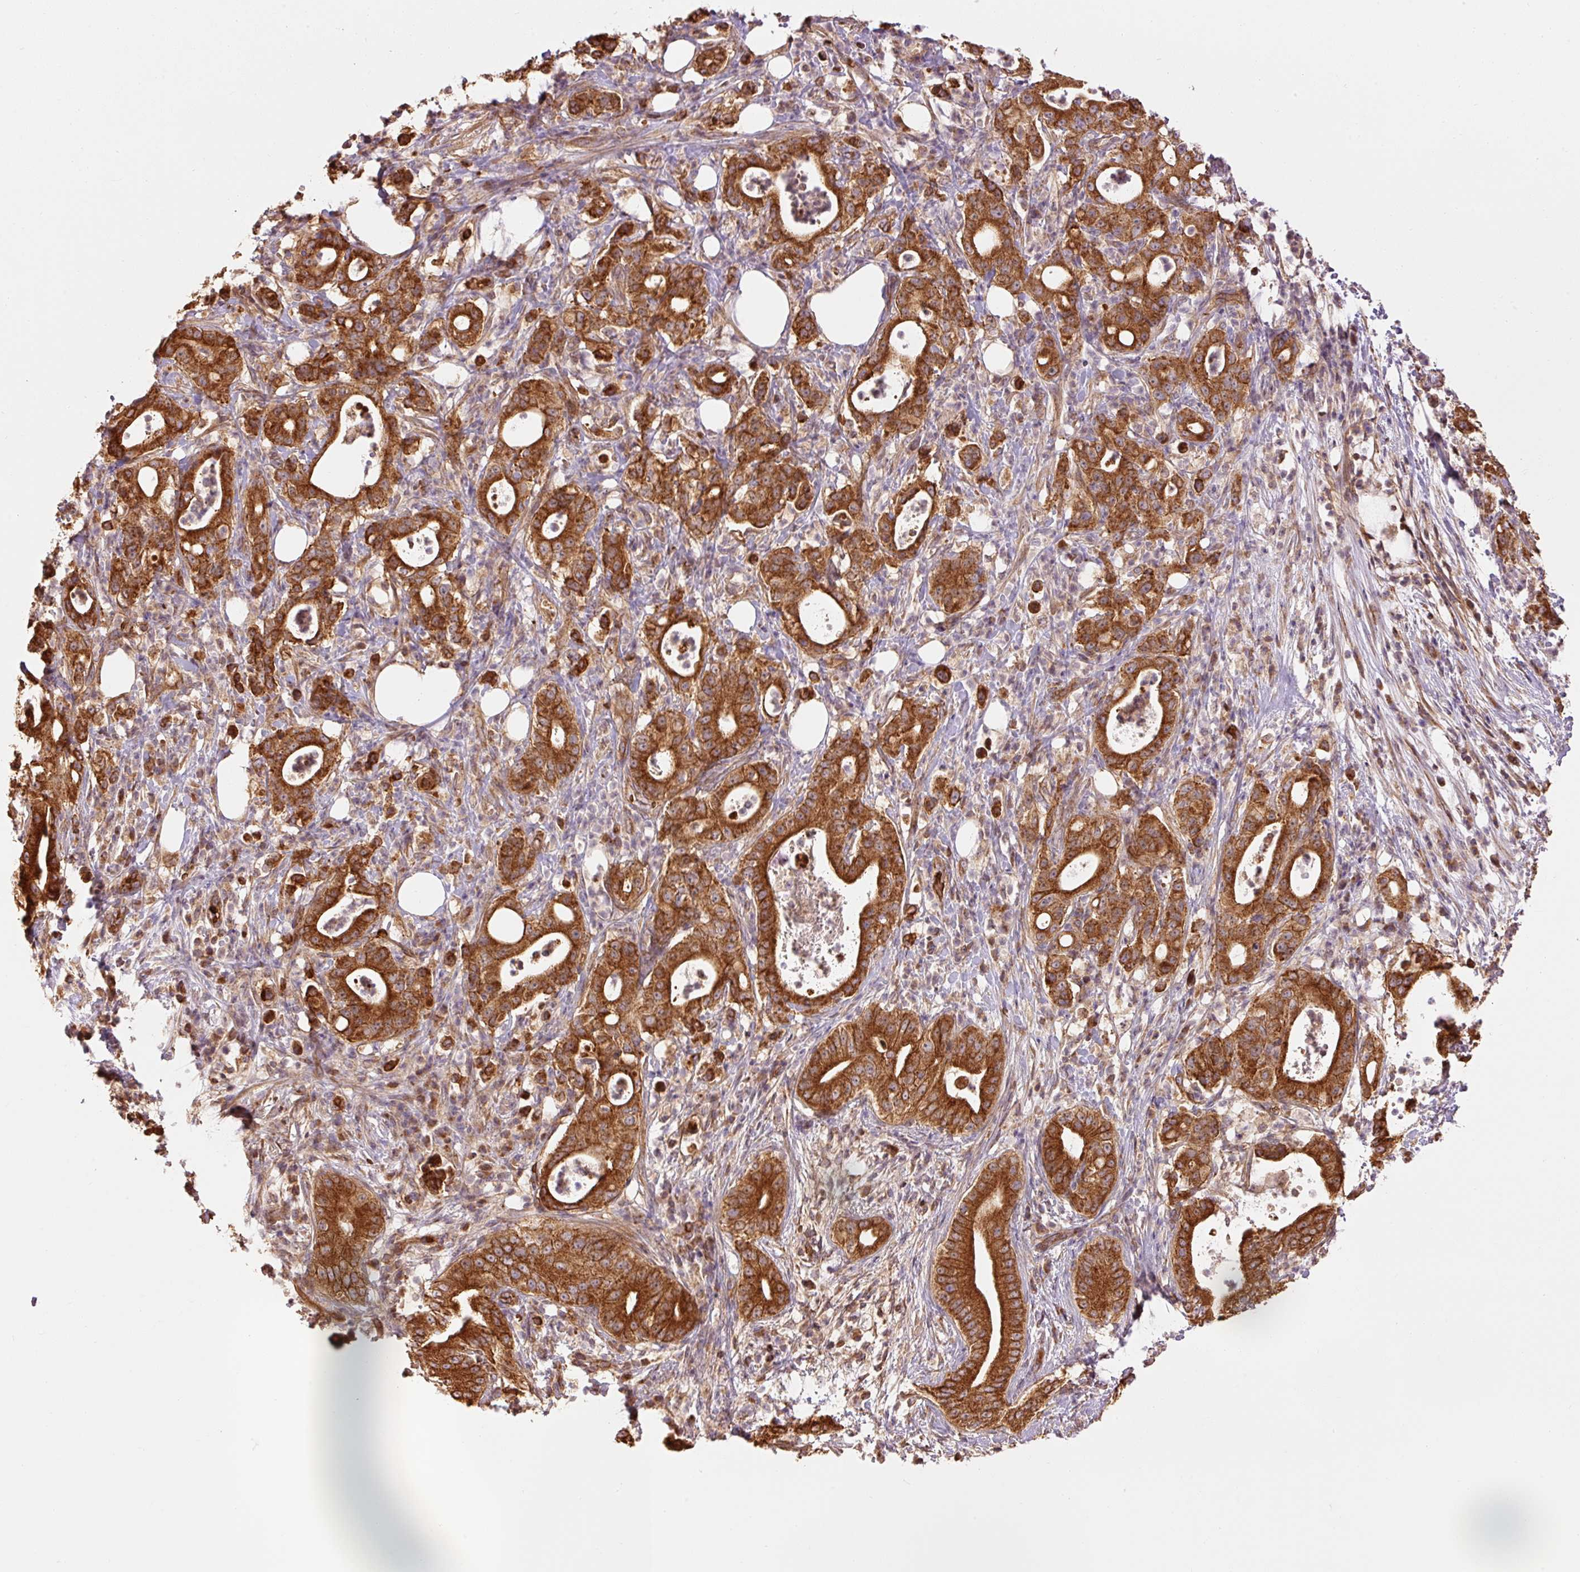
{"staining": {"intensity": "strong", "quantity": ">75%", "location": "cytoplasmic/membranous"}, "tissue": "pancreatic cancer", "cell_type": "Tumor cells", "image_type": "cancer", "snomed": [{"axis": "morphology", "description": "Adenocarcinoma, NOS"}, {"axis": "topography", "description": "Pancreas"}], "caption": "Adenocarcinoma (pancreatic) tissue reveals strong cytoplasmic/membranous expression in about >75% of tumor cells", "gene": "ADCY4", "patient": {"sex": "male", "age": 71}}